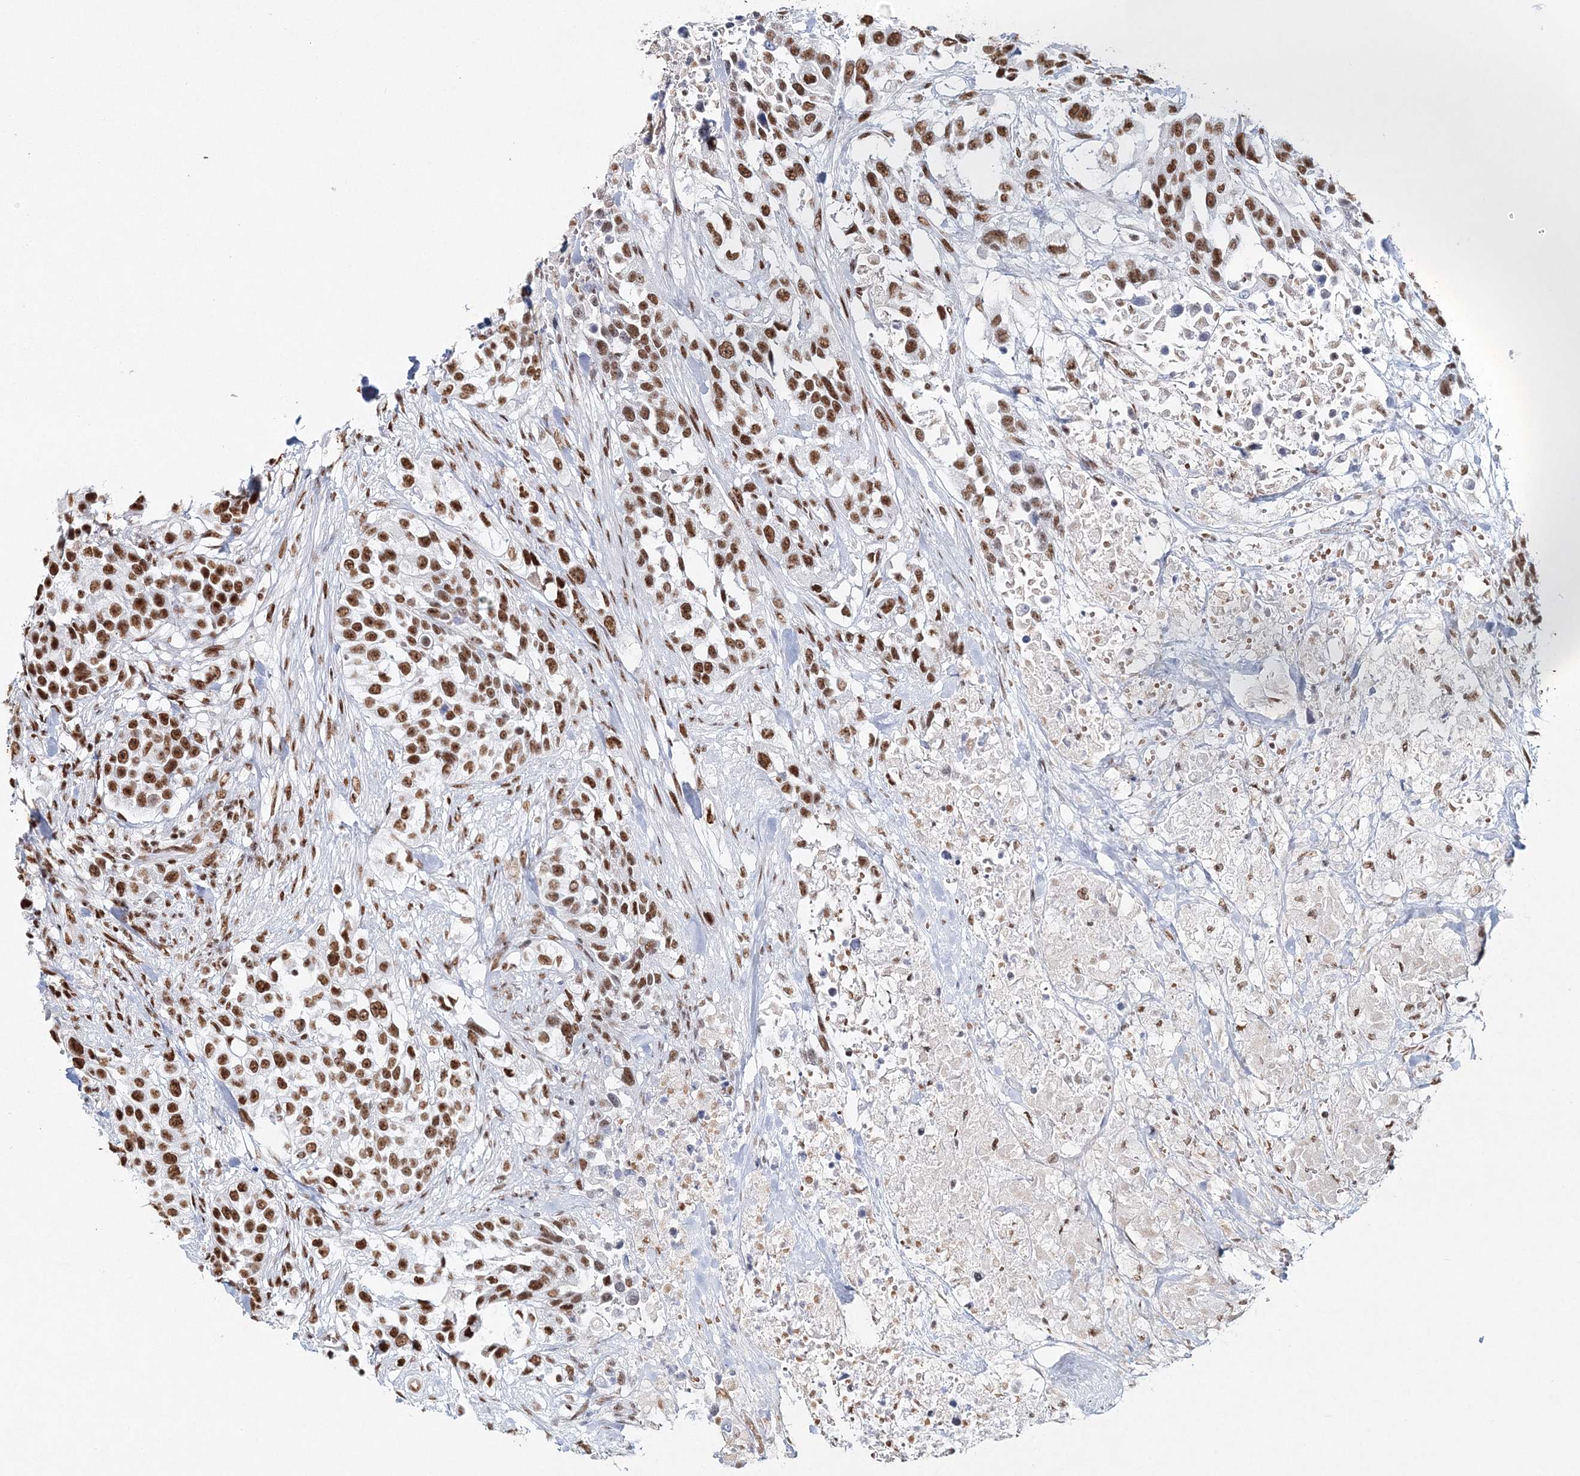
{"staining": {"intensity": "strong", "quantity": ">75%", "location": "nuclear"}, "tissue": "urothelial cancer", "cell_type": "Tumor cells", "image_type": "cancer", "snomed": [{"axis": "morphology", "description": "Urothelial carcinoma, High grade"}, {"axis": "topography", "description": "Urinary bladder"}], "caption": "Immunohistochemistry (DAB) staining of human urothelial cancer shows strong nuclear protein staining in approximately >75% of tumor cells. (DAB (3,3'-diaminobenzidine) IHC with brightfield microscopy, high magnification).", "gene": "QRICH1", "patient": {"sex": "female", "age": 80}}